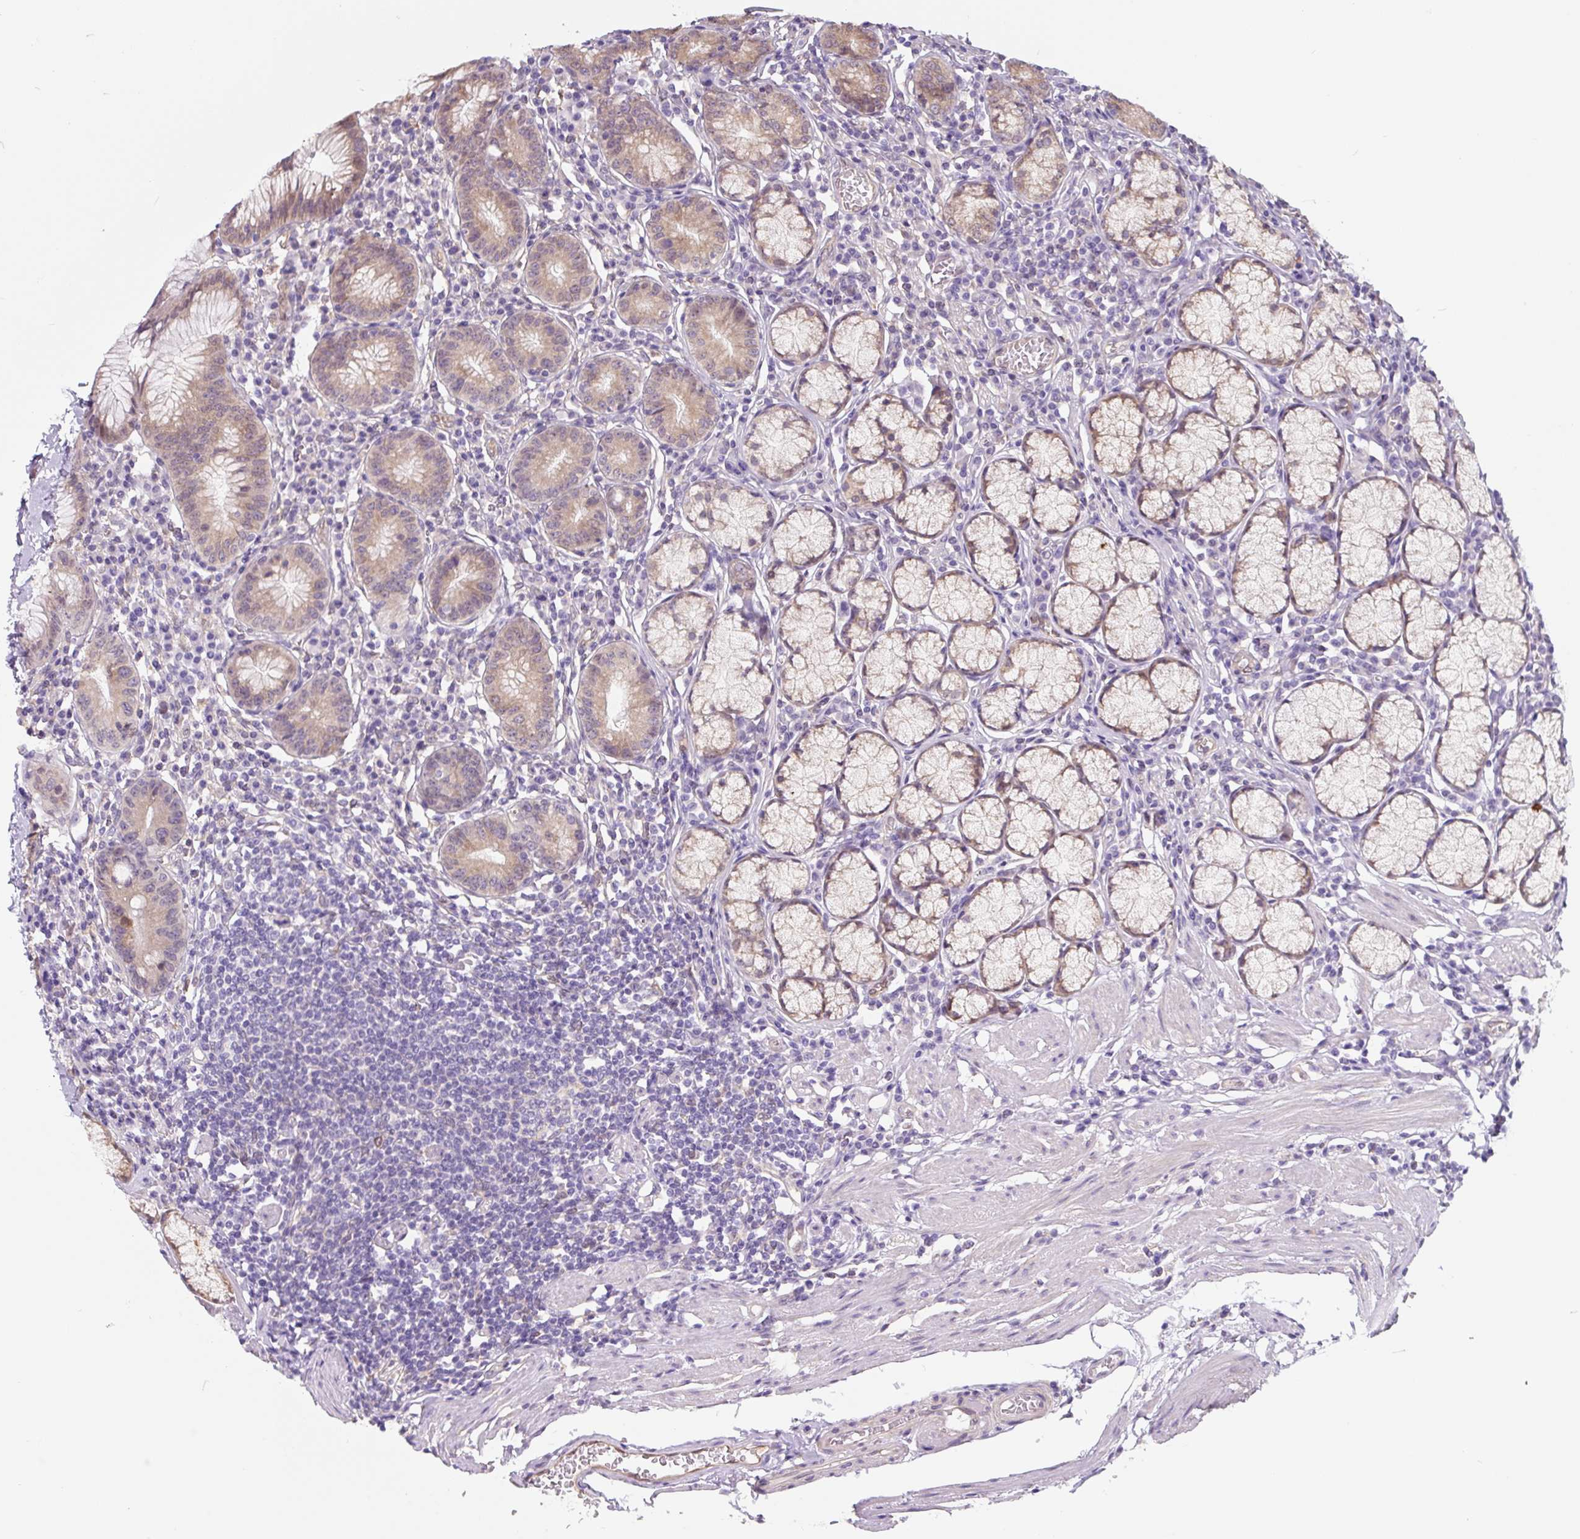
{"staining": {"intensity": "moderate", "quantity": "25%-75%", "location": "cytoplasmic/membranous"}, "tissue": "stomach", "cell_type": "Glandular cells", "image_type": "normal", "snomed": [{"axis": "morphology", "description": "Normal tissue, NOS"}, {"axis": "topography", "description": "Stomach"}], "caption": "Stomach stained with immunohistochemistry (IHC) exhibits moderate cytoplasmic/membranous expression in about 25%-75% of glandular cells. The staining is performed using DAB (3,3'-diaminobenzidine) brown chromogen to label protein expression. The nuclei are counter-stained blue using hematoxylin.", "gene": "ASRGL1", "patient": {"sex": "male", "age": 55}}